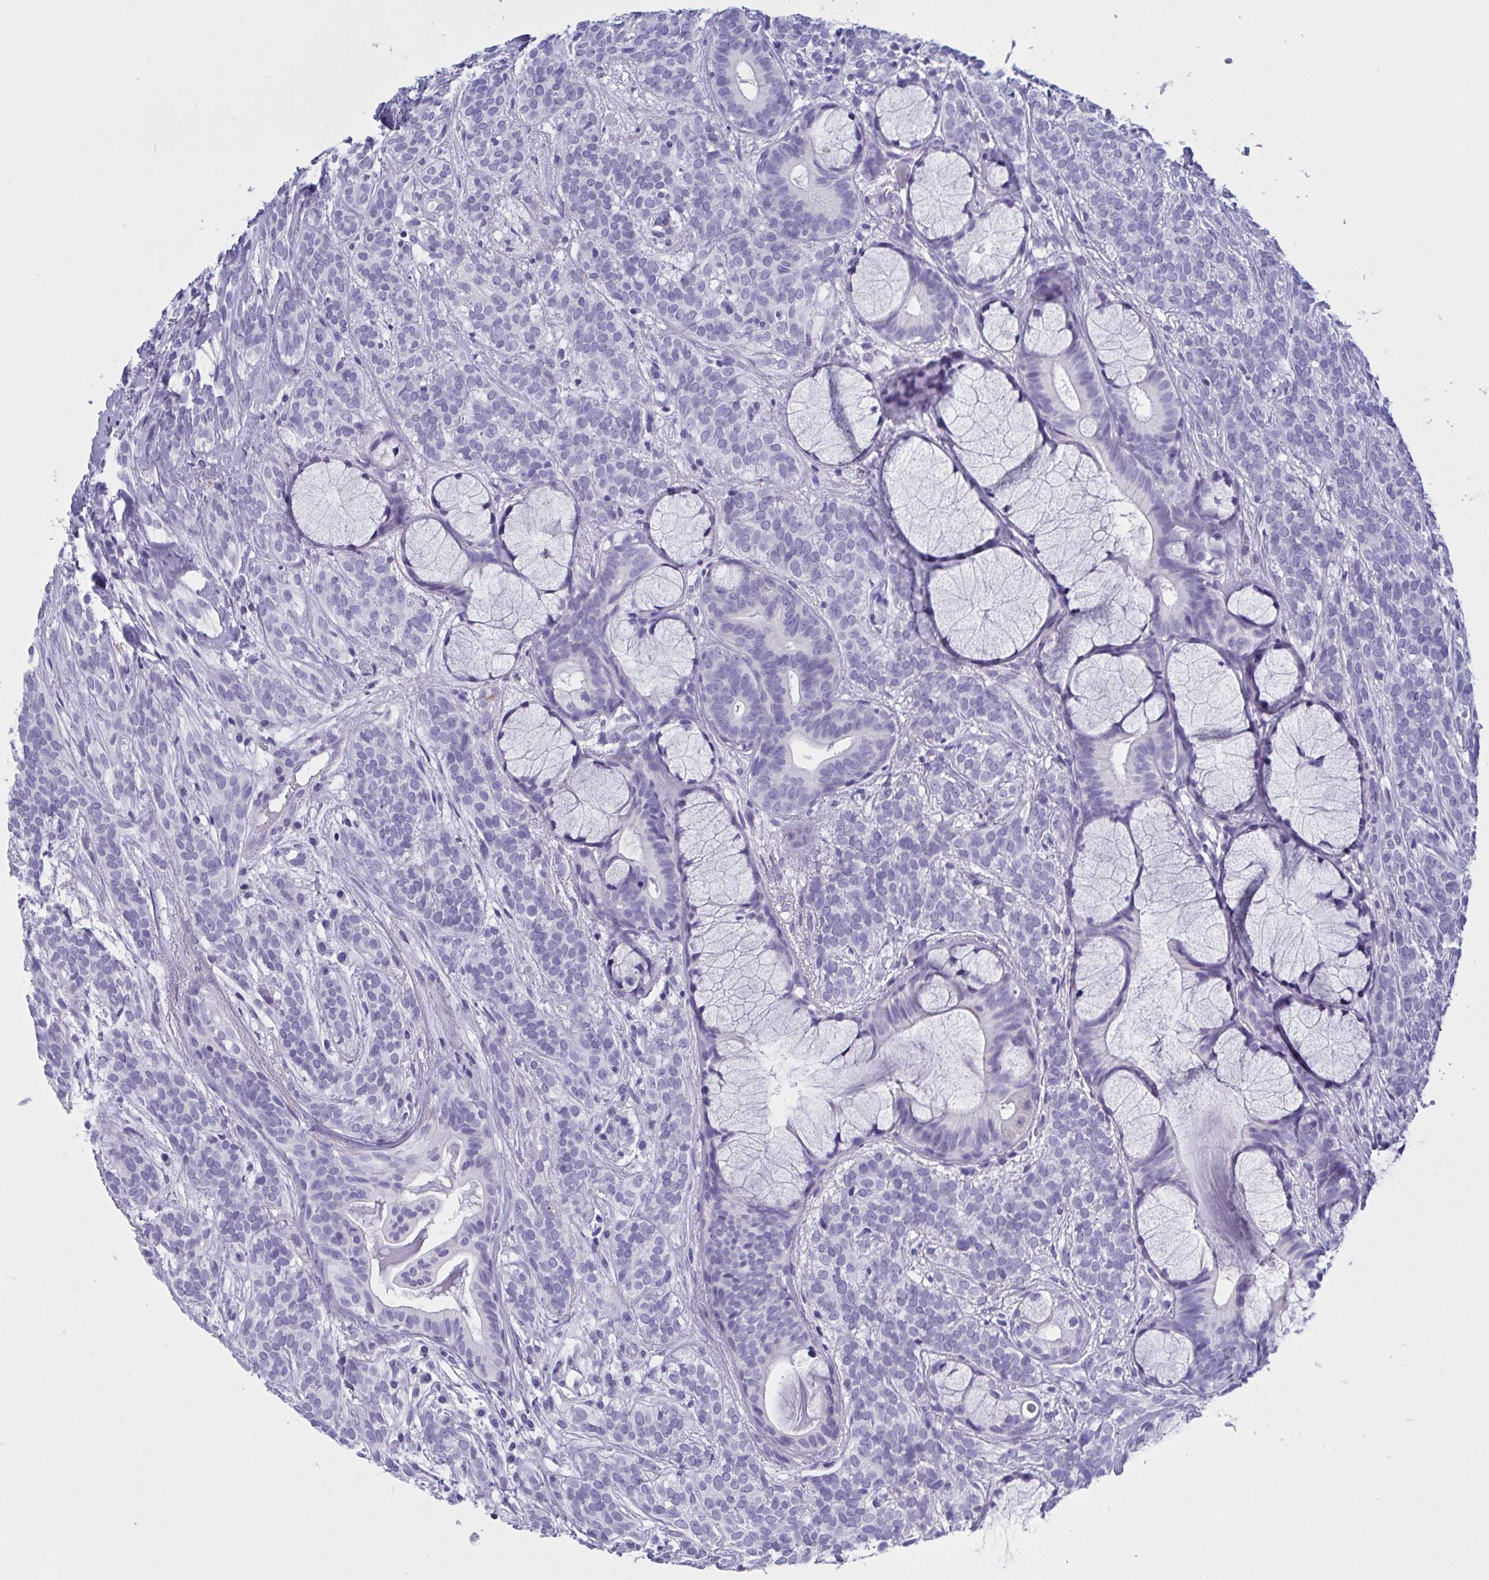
{"staining": {"intensity": "negative", "quantity": "none", "location": "none"}, "tissue": "head and neck cancer", "cell_type": "Tumor cells", "image_type": "cancer", "snomed": [{"axis": "morphology", "description": "Adenocarcinoma, NOS"}, {"axis": "topography", "description": "Head-Neck"}], "caption": "Tumor cells show no significant positivity in head and neck adenocarcinoma. (DAB (3,3'-diaminobenzidine) IHC visualized using brightfield microscopy, high magnification).", "gene": "OXLD1", "patient": {"sex": "female", "age": 57}}